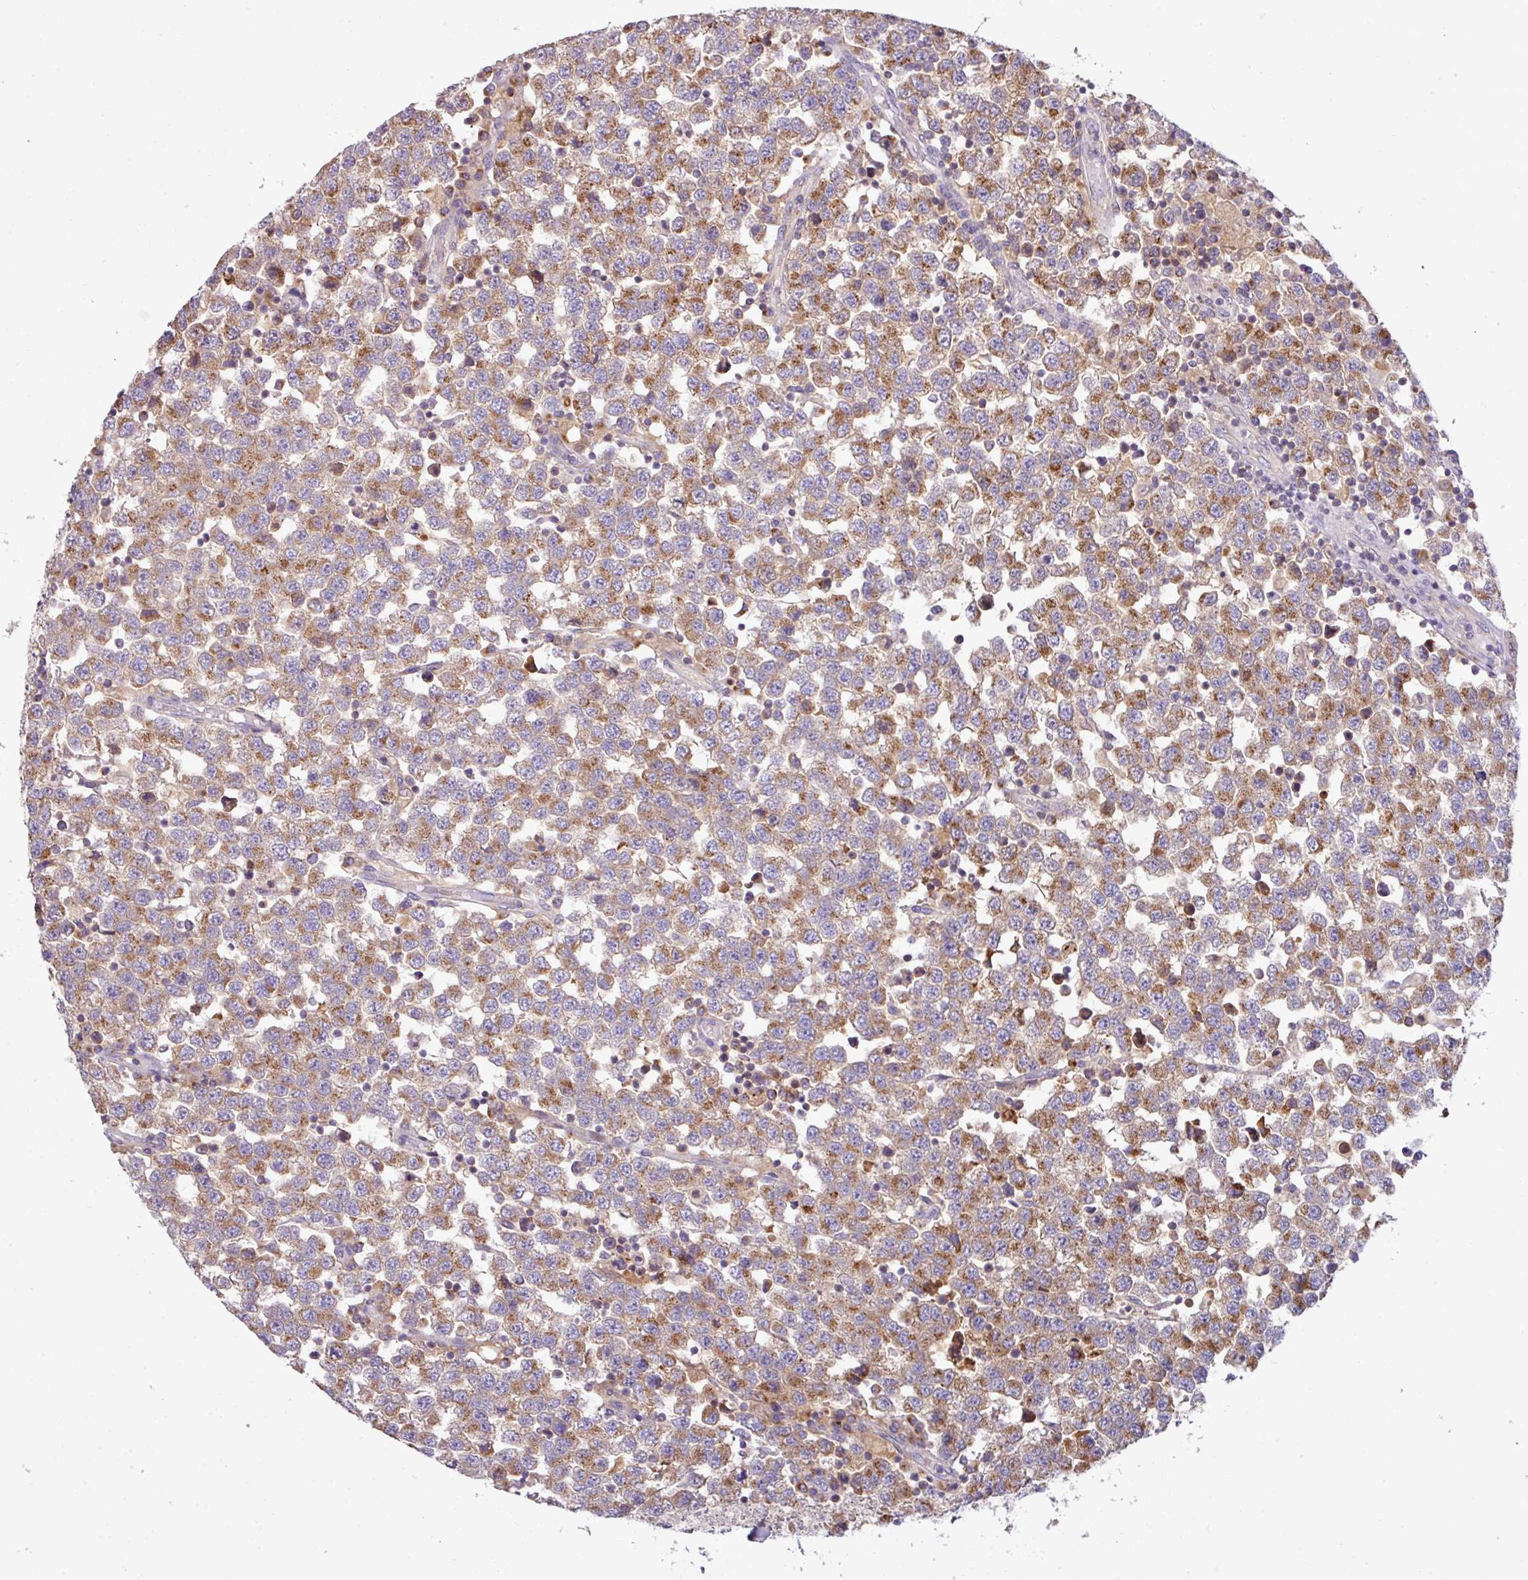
{"staining": {"intensity": "moderate", "quantity": ">75%", "location": "cytoplasmic/membranous"}, "tissue": "testis cancer", "cell_type": "Tumor cells", "image_type": "cancer", "snomed": [{"axis": "morphology", "description": "Seminoma, NOS"}, {"axis": "topography", "description": "Testis"}], "caption": "The photomicrograph exhibits a brown stain indicating the presence of a protein in the cytoplasmic/membranous of tumor cells in testis seminoma.", "gene": "VTI1A", "patient": {"sex": "male", "age": 34}}